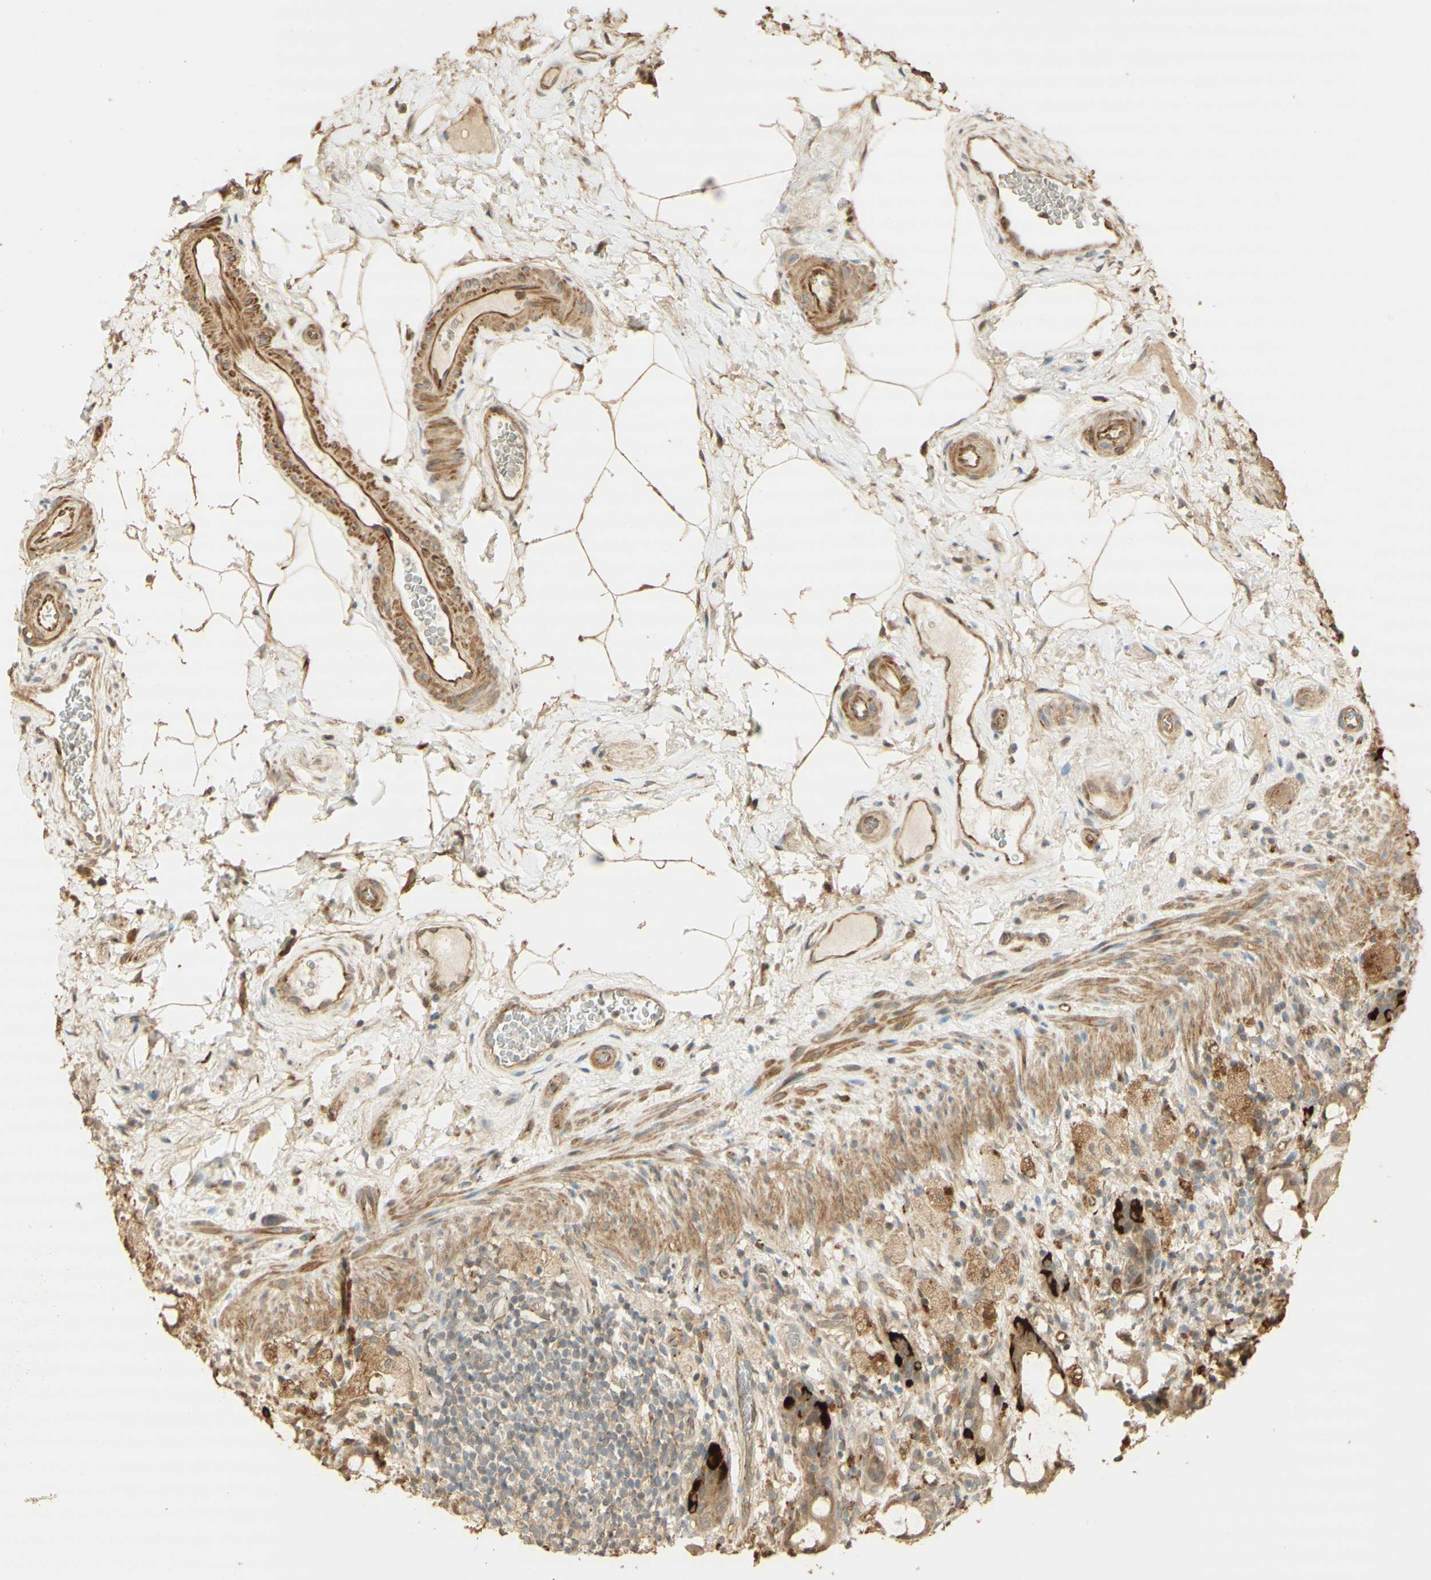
{"staining": {"intensity": "weak", "quantity": ">75%", "location": "cytoplasmic/membranous"}, "tissue": "rectum", "cell_type": "Glandular cells", "image_type": "normal", "snomed": [{"axis": "morphology", "description": "Normal tissue, NOS"}, {"axis": "topography", "description": "Rectum"}], "caption": "DAB immunohistochemical staining of benign human rectum reveals weak cytoplasmic/membranous protein staining in about >75% of glandular cells.", "gene": "AGER", "patient": {"sex": "male", "age": 44}}